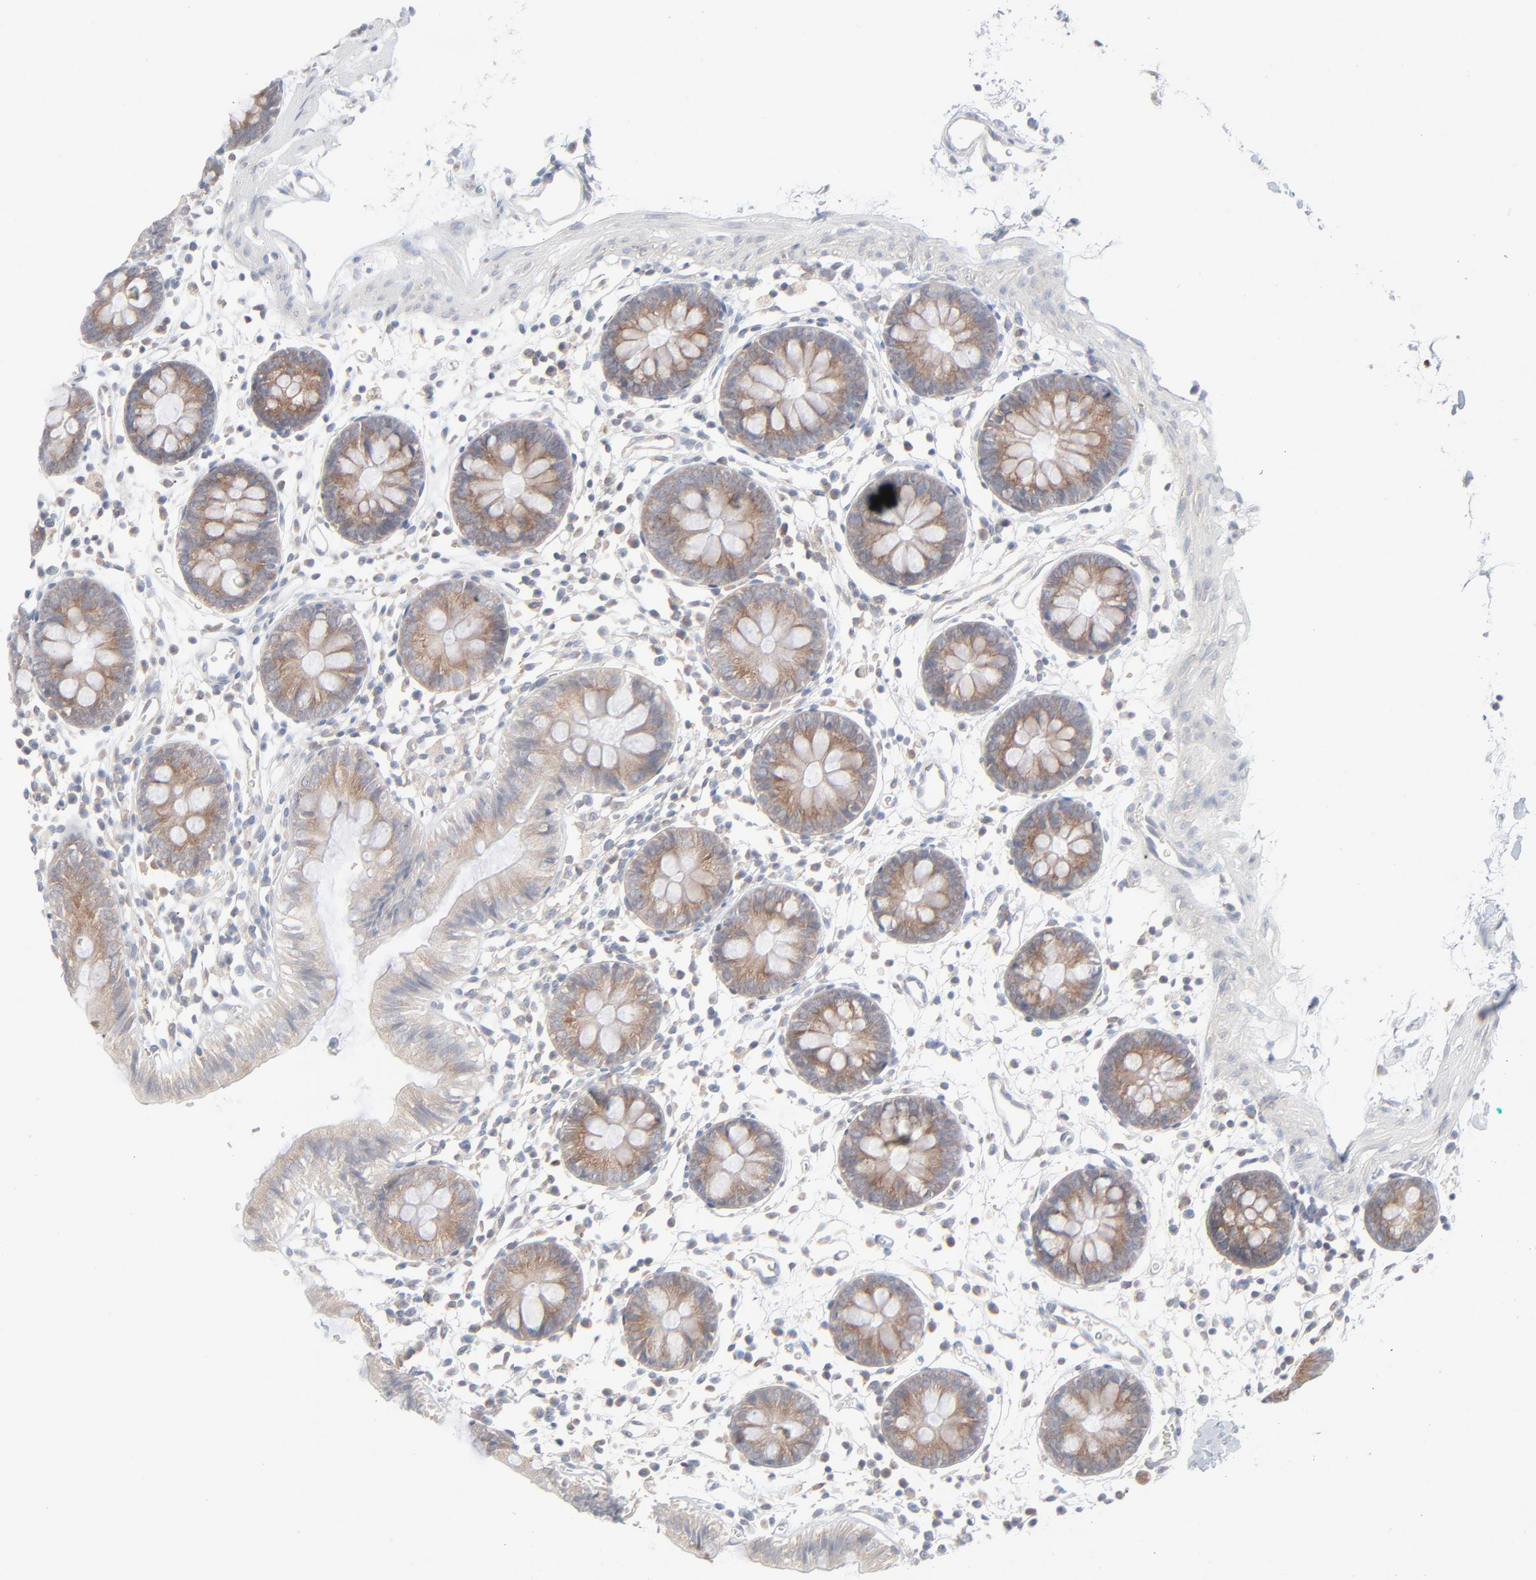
{"staining": {"intensity": "negative", "quantity": "none", "location": "none"}, "tissue": "colon", "cell_type": "Endothelial cells", "image_type": "normal", "snomed": [{"axis": "morphology", "description": "Normal tissue, NOS"}, {"axis": "topography", "description": "Colon"}], "caption": "Immunohistochemistry (IHC) of normal colon exhibits no staining in endothelial cells. (IHC, brightfield microscopy, high magnification).", "gene": "KDSR", "patient": {"sex": "male", "age": 14}}